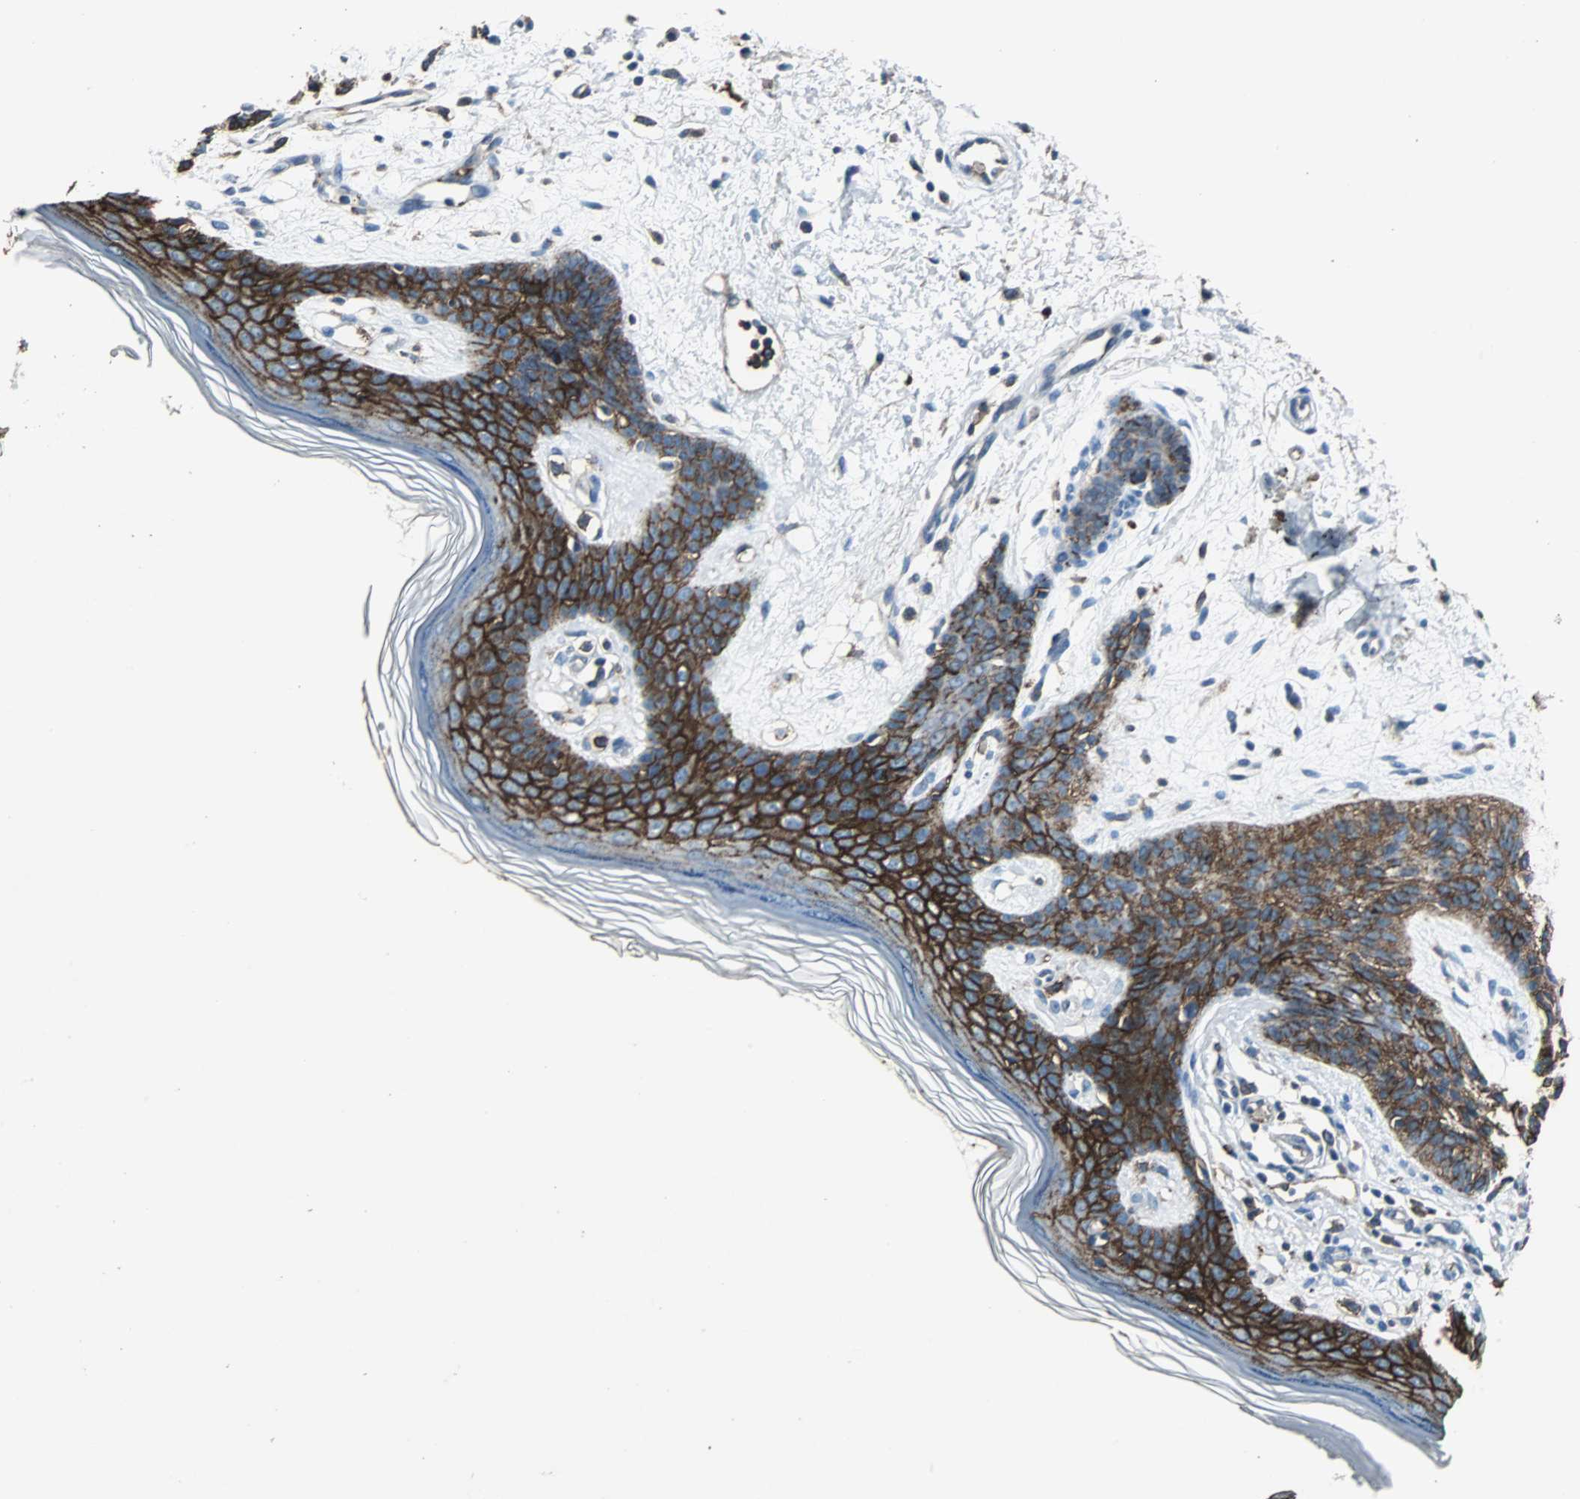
{"staining": {"intensity": "moderate", "quantity": ">75%", "location": "cytoplasmic/membranous"}, "tissue": "skin cancer", "cell_type": "Tumor cells", "image_type": "cancer", "snomed": [{"axis": "morphology", "description": "Normal tissue, NOS"}, {"axis": "morphology", "description": "Basal cell carcinoma"}, {"axis": "topography", "description": "Skin"}], "caption": "Moderate cytoplasmic/membranous positivity for a protein is appreciated in approximately >75% of tumor cells of basal cell carcinoma (skin) using immunohistochemistry.", "gene": "F11R", "patient": {"sex": "female", "age": 69}}